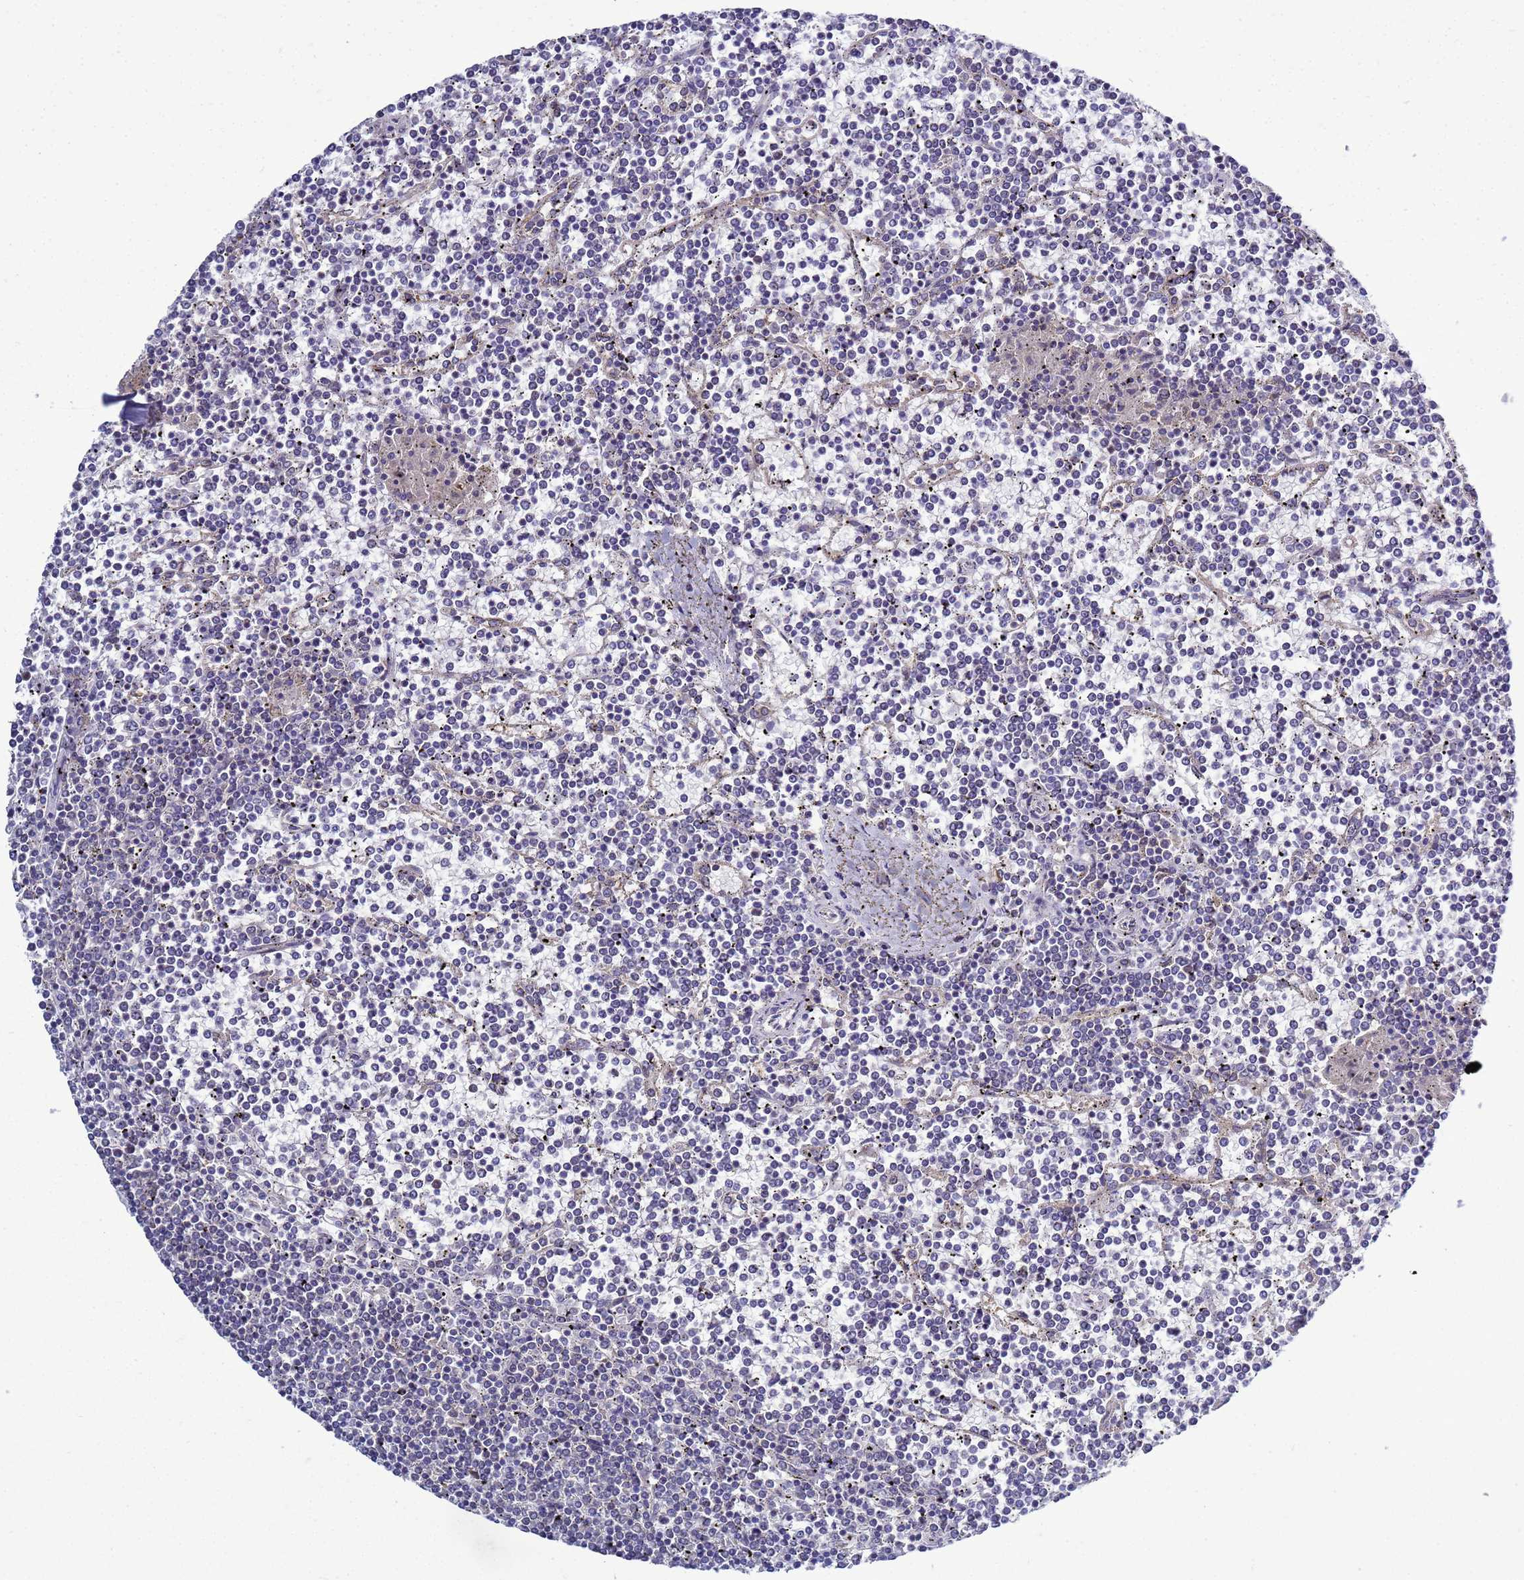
{"staining": {"intensity": "negative", "quantity": "none", "location": "none"}, "tissue": "lymphoma", "cell_type": "Tumor cells", "image_type": "cancer", "snomed": [{"axis": "morphology", "description": "Malignant lymphoma, non-Hodgkin's type, Low grade"}, {"axis": "topography", "description": "Spleen"}], "caption": "High power microscopy photomicrograph of an immunohistochemistry (IHC) photomicrograph of low-grade malignant lymphoma, non-Hodgkin's type, revealing no significant expression in tumor cells.", "gene": "MON1B", "patient": {"sex": "female", "age": 19}}